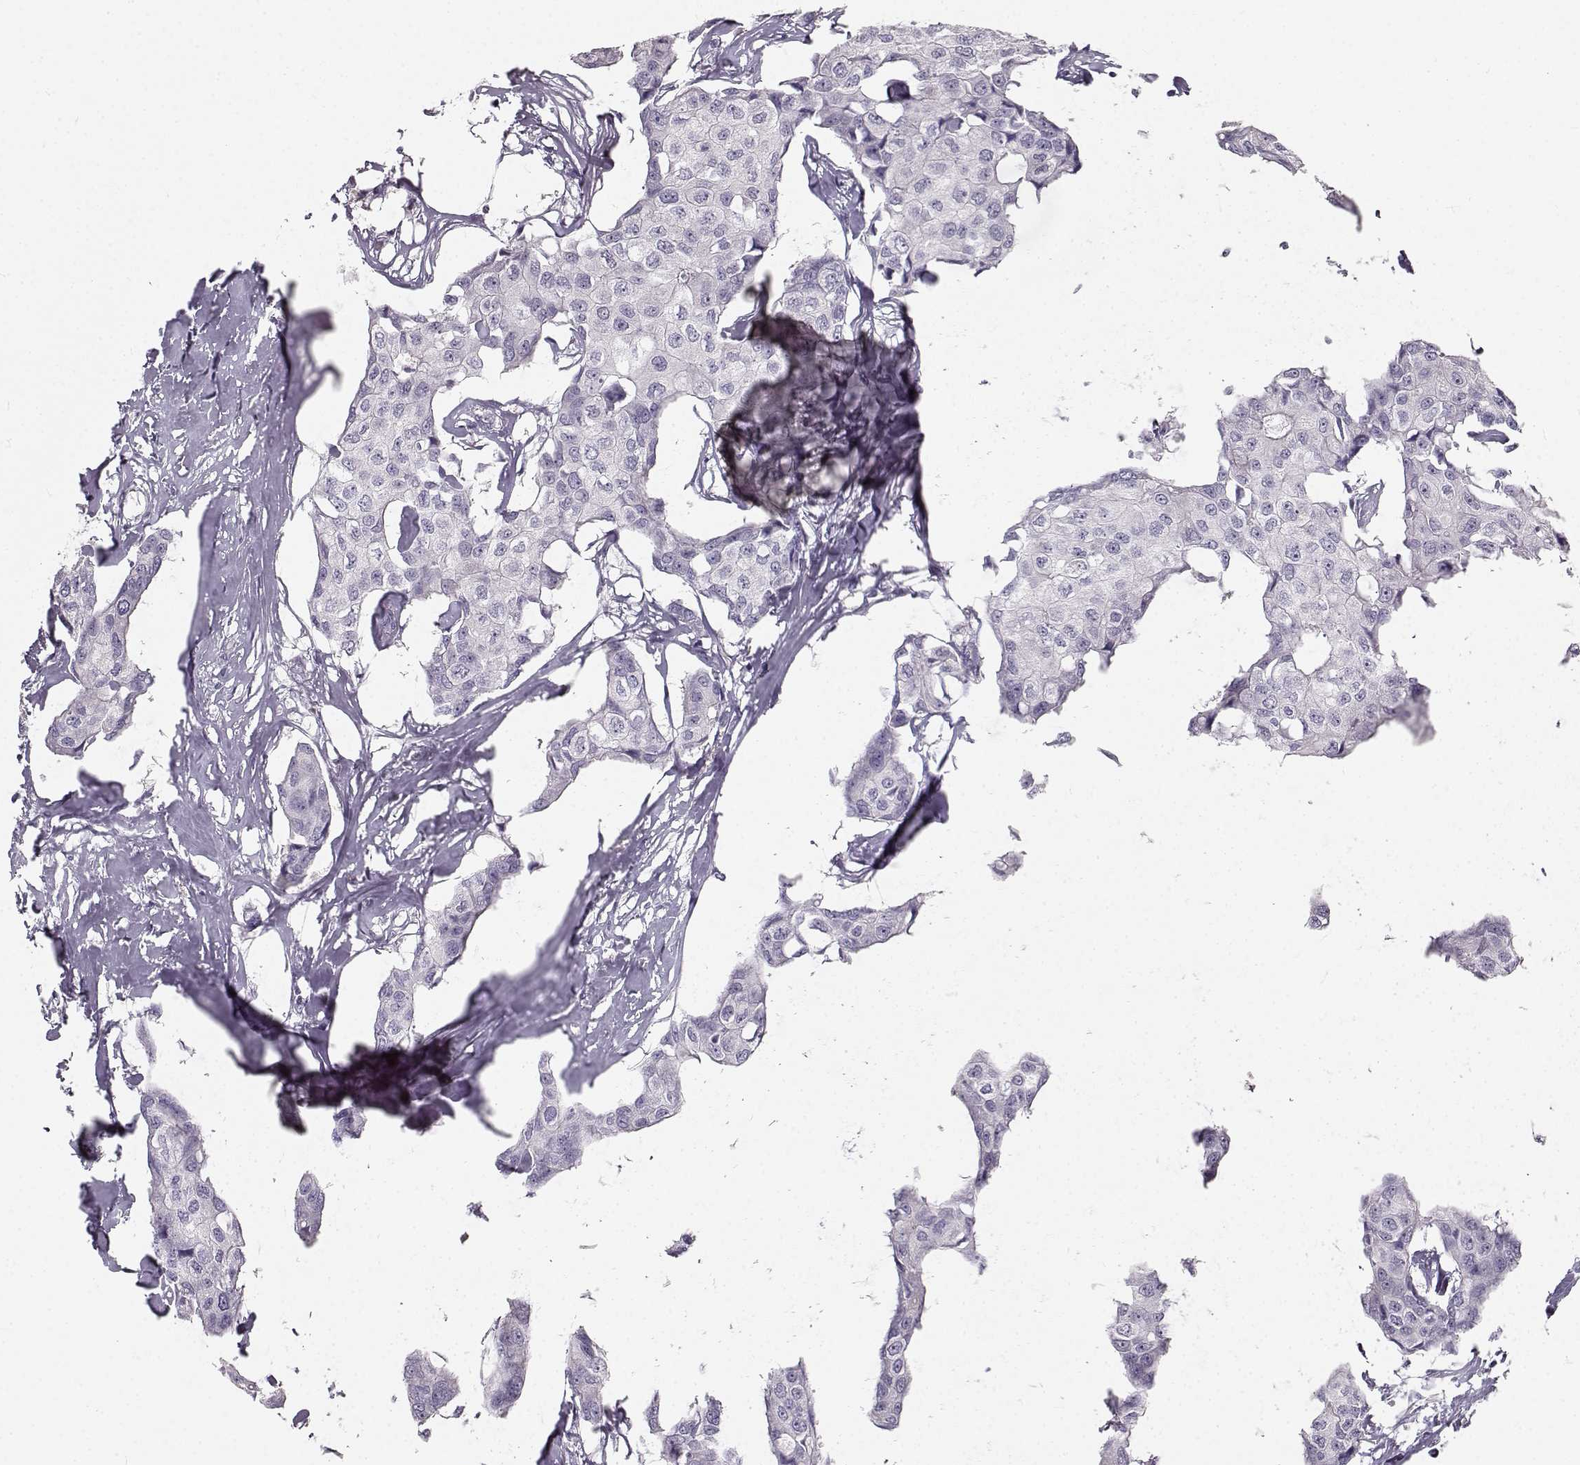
{"staining": {"intensity": "negative", "quantity": "none", "location": "none"}, "tissue": "breast cancer", "cell_type": "Tumor cells", "image_type": "cancer", "snomed": [{"axis": "morphology", "description": "Duct carcinoma"}, {"axis": "topography", "description": "Breast"}], "caption": "Tumor cells are negative for brown protein staining in breast invasive ductal carcinoma. (Stains: DAB (3,3'-diaminobenzidine) immunohistochemistry with hematoxylin counter stain, Microscopy: brightfield microscopy at high magnification).", "gene": "OIP5", "patient": {"sex": "female", "age": 80}}